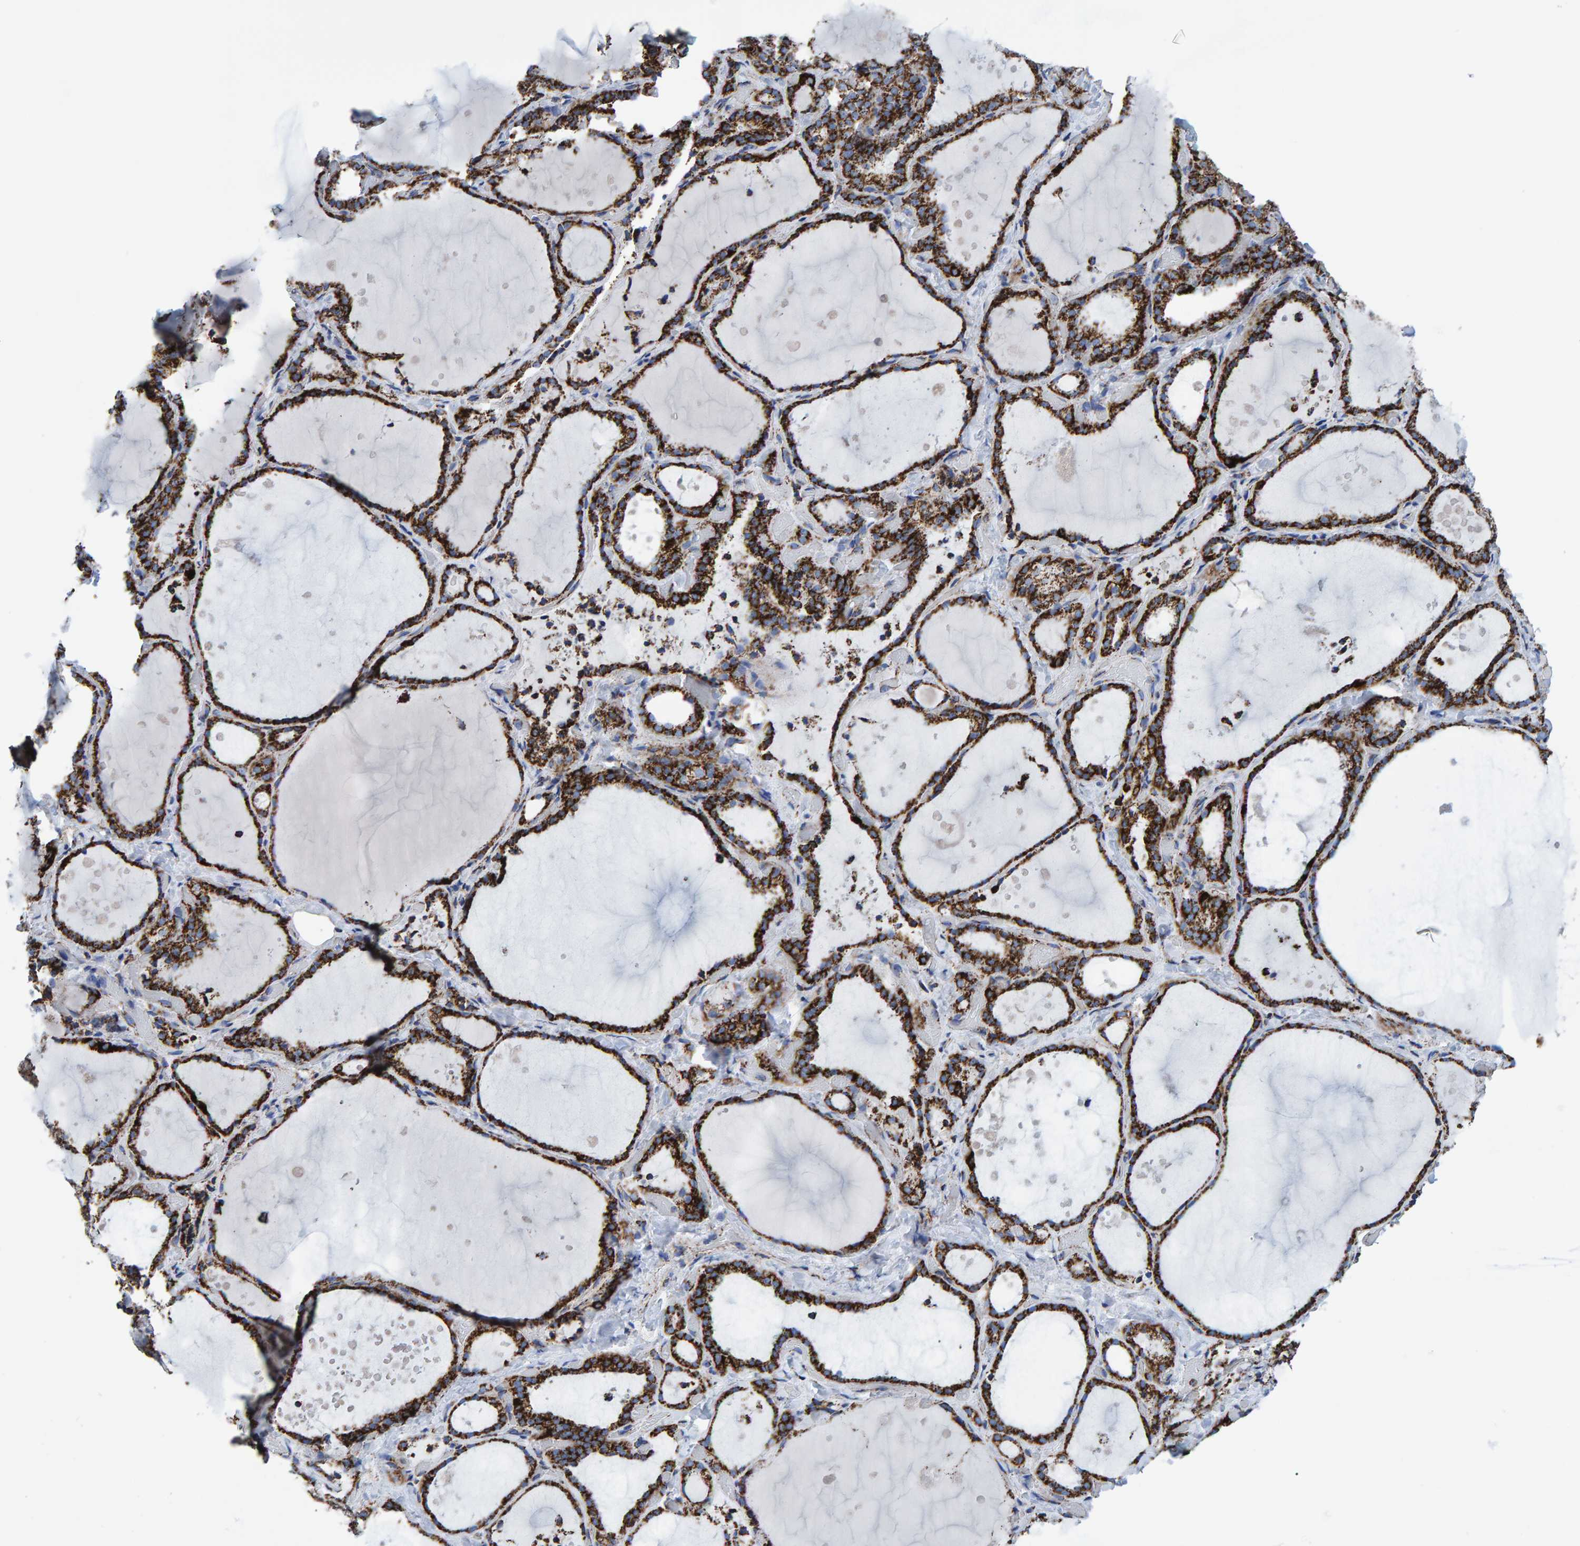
{"staining": {"intensity": "strong", "quantity": ">75%", "location": "cytoplasmic/membranous"}, "tissue": "thyroid gland", "cell_type": "Glandular cells", "image_type": "normal", "snomed": [{"axis": "morphology", "description": "Normal tissue, NOS"}, {"axis": "topography", "description": "Thyroid gland"}], "caption": "Thyroid gland stained for a protein (brown) shows strong cytoplasmic/membranous positive staining in about >75% of glandular cells.", "gene": "ENSG00000262660", "patient": {"sex": "female", "age": 44}}